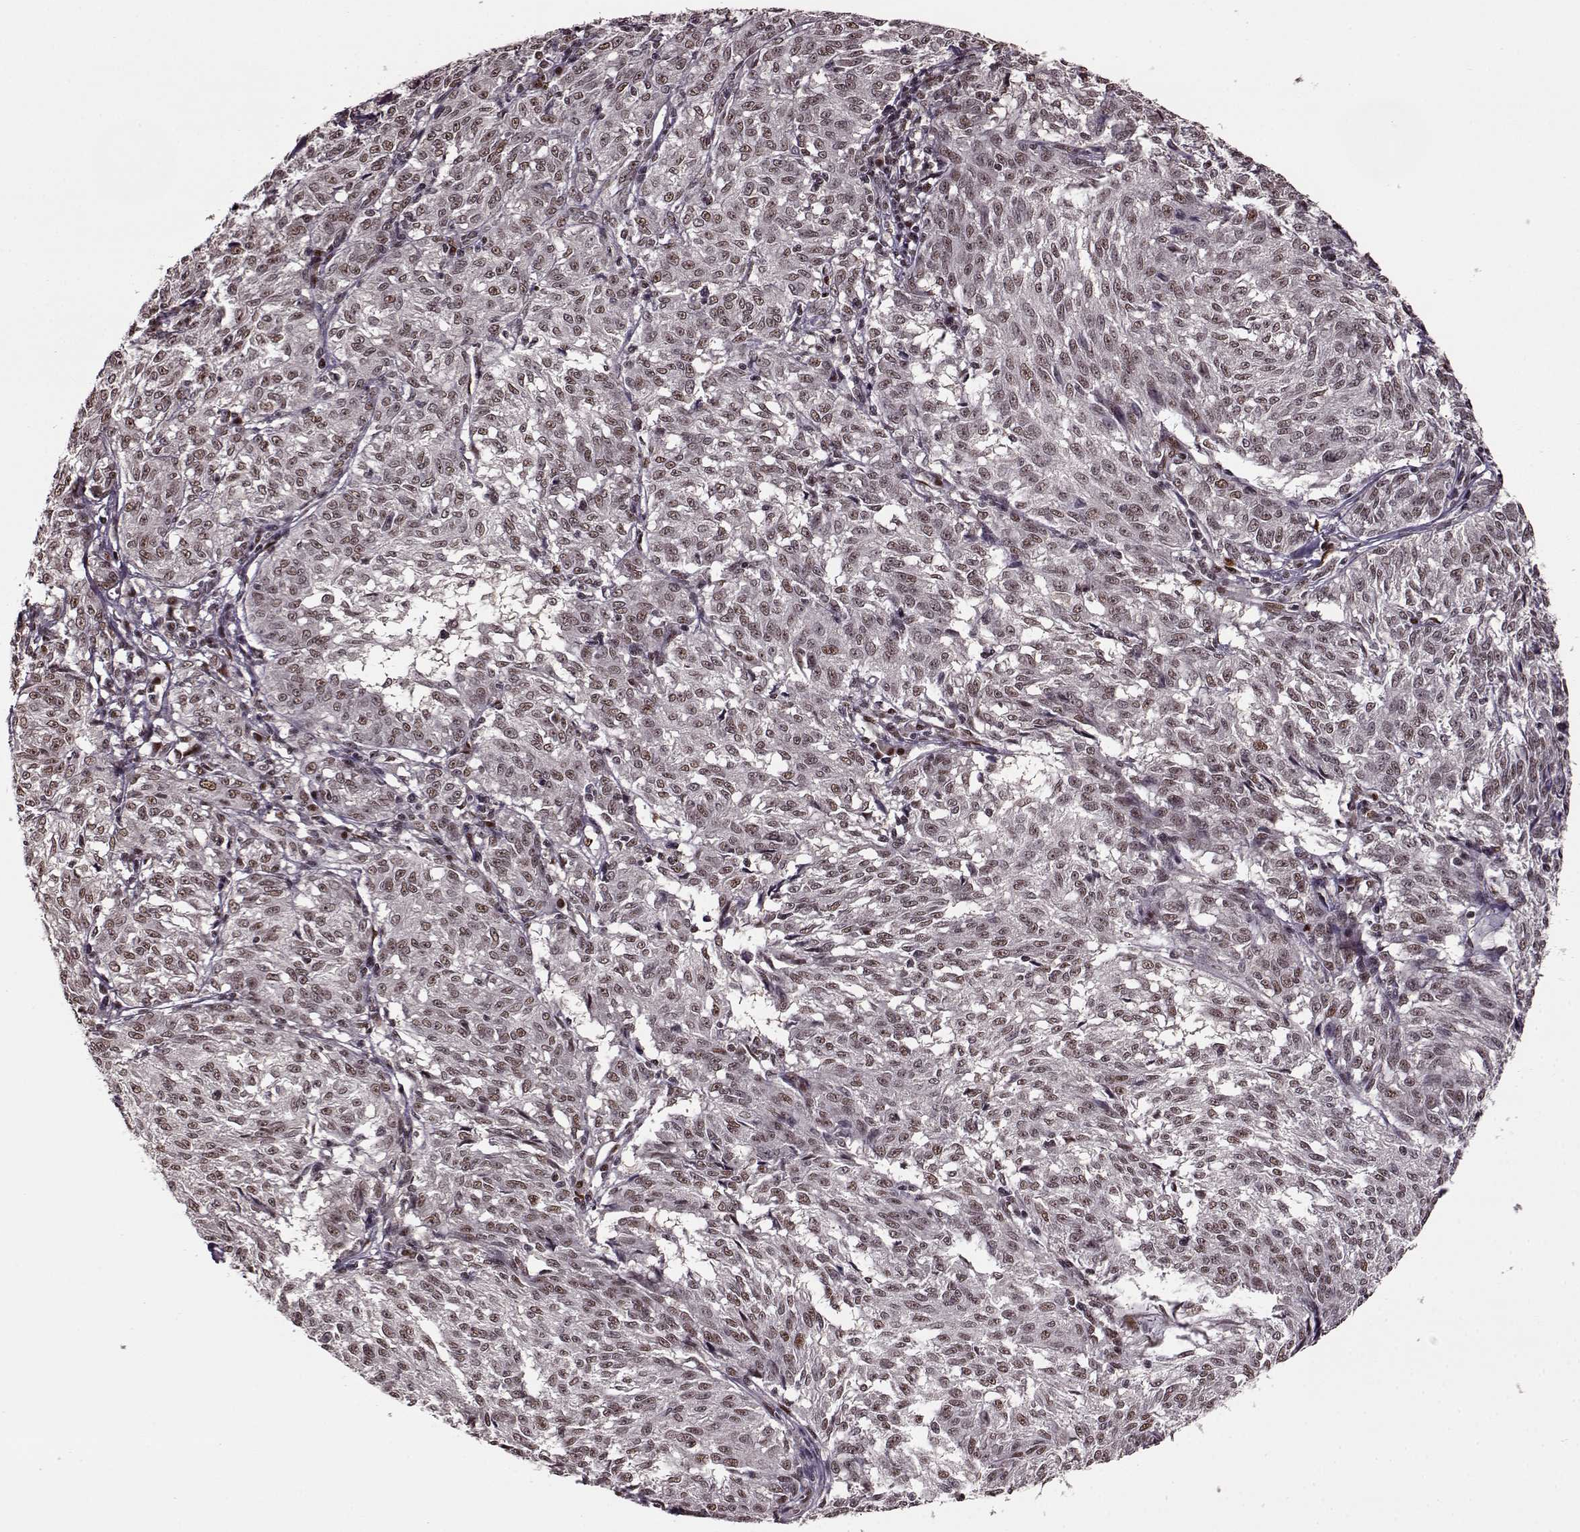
{"staining": {"intensity": "weak", "quantity": ">75%", "location": "nuclear"}, "tissue": "melanoma", "cell_type": "Tumor cells", "image_type": "cancer", "snomed": [{"axis": "morphology", "description": "Malignant melanoma, NOS"}, {"axis": "topography", "description": "Skin"}], "caption": "DAB (3,3'-diaminobenzidine) immunohistochemical staining of melanoma shows weak nuclear protein staining in approximately >75% of tumor cells. (IHC, brightfield microscopy, high magnification).", "gene": "FTO", "patient": {"sex": "female", "age": 72}}